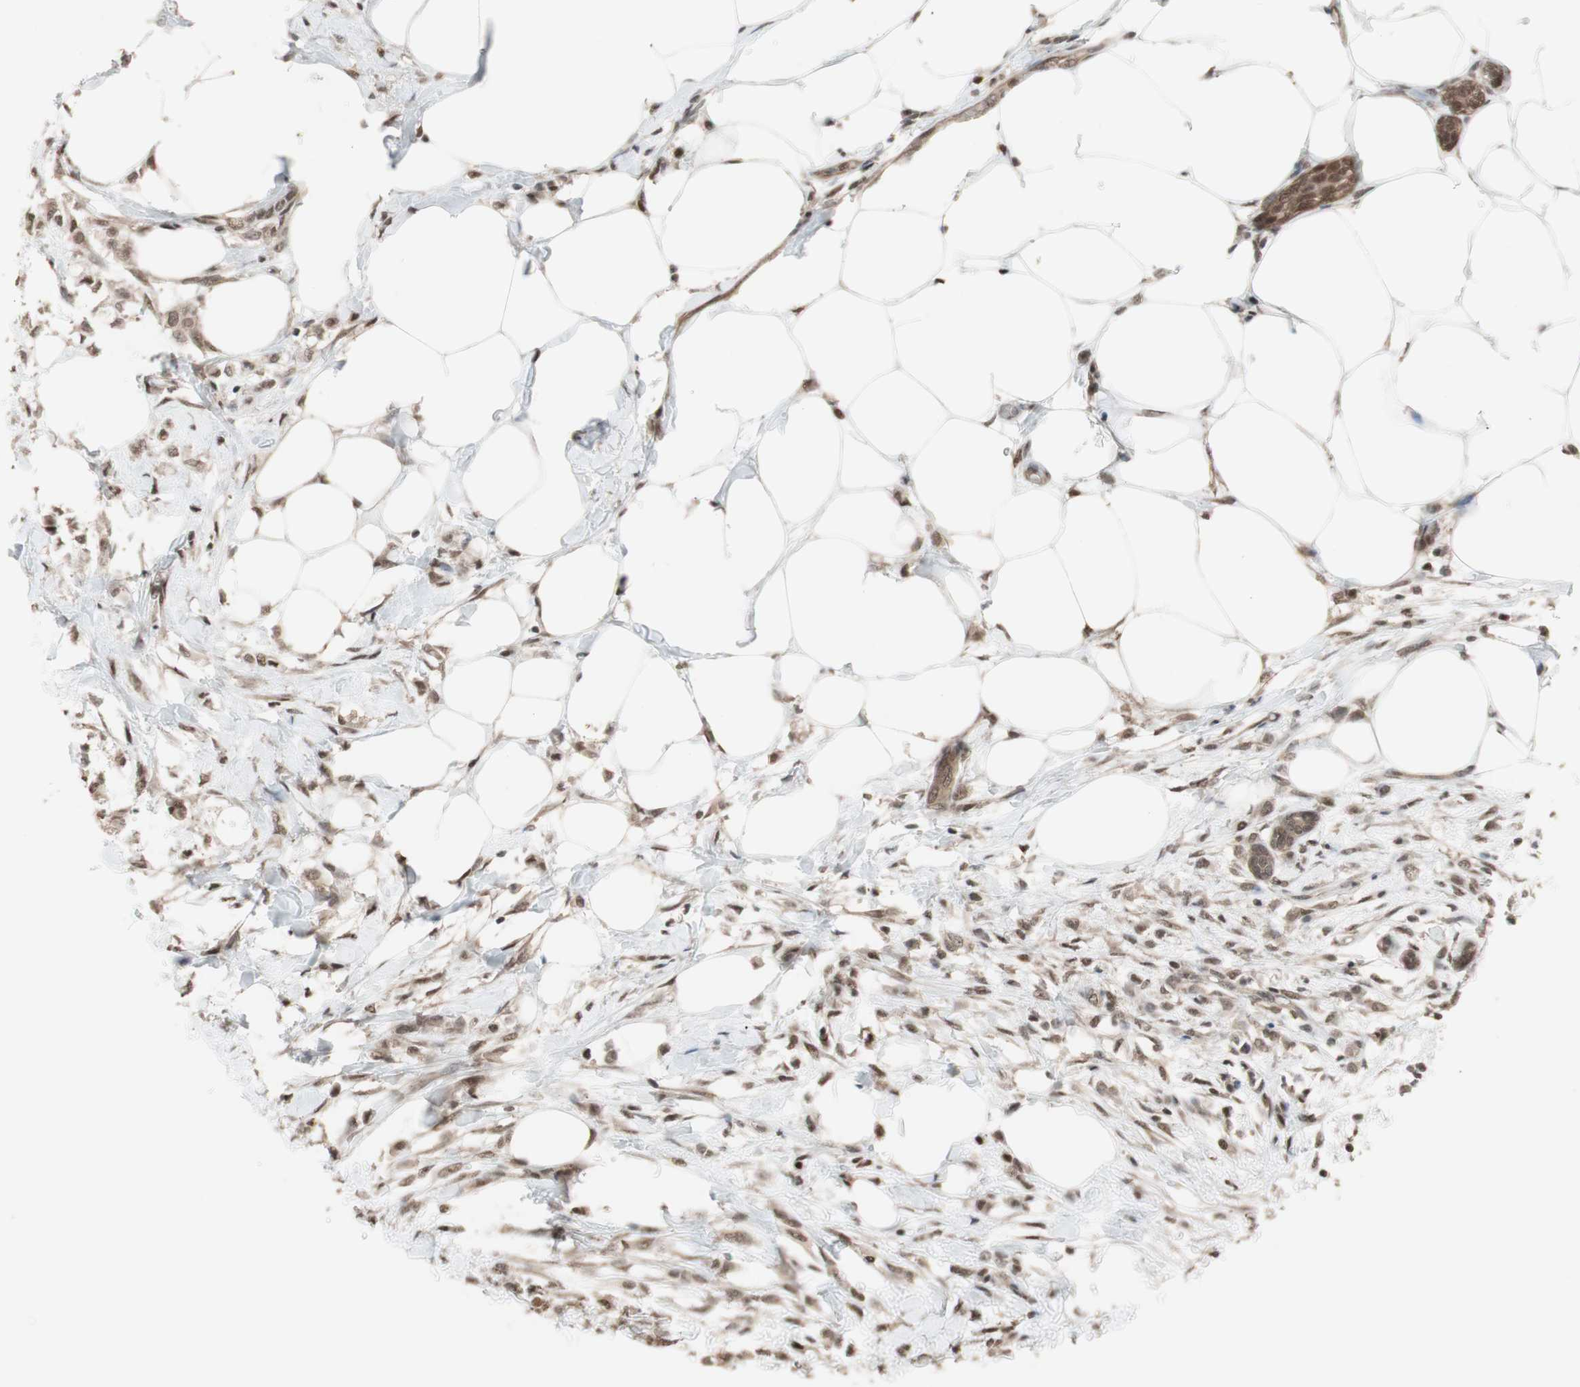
{"staining": {"intensity": "moderate", "quantity": ">75%", "location": "cytoplasmic/membranous,nuclear"}, "tissue": "breast cancer", "cell_type": "Tumor cells", "image_type": "cancer", "snomed": [{"axis": "morphology", "description": "Lobular carcinoma, in situ"}, {"axis": "morphology", "description": "Lobular carcinoma"}, {"axis": "topography", "description": "Breast"}], "caption": "This histopathology image shows immunohistochemistry staining of breast cancer (lobular carcinoma), with medium moderate cytoplasmic/membranous and nuclear positivity in about >75% of tumor cells.", "gene": "DRAP1", "patient": {"sex": "female", "age": 41}}